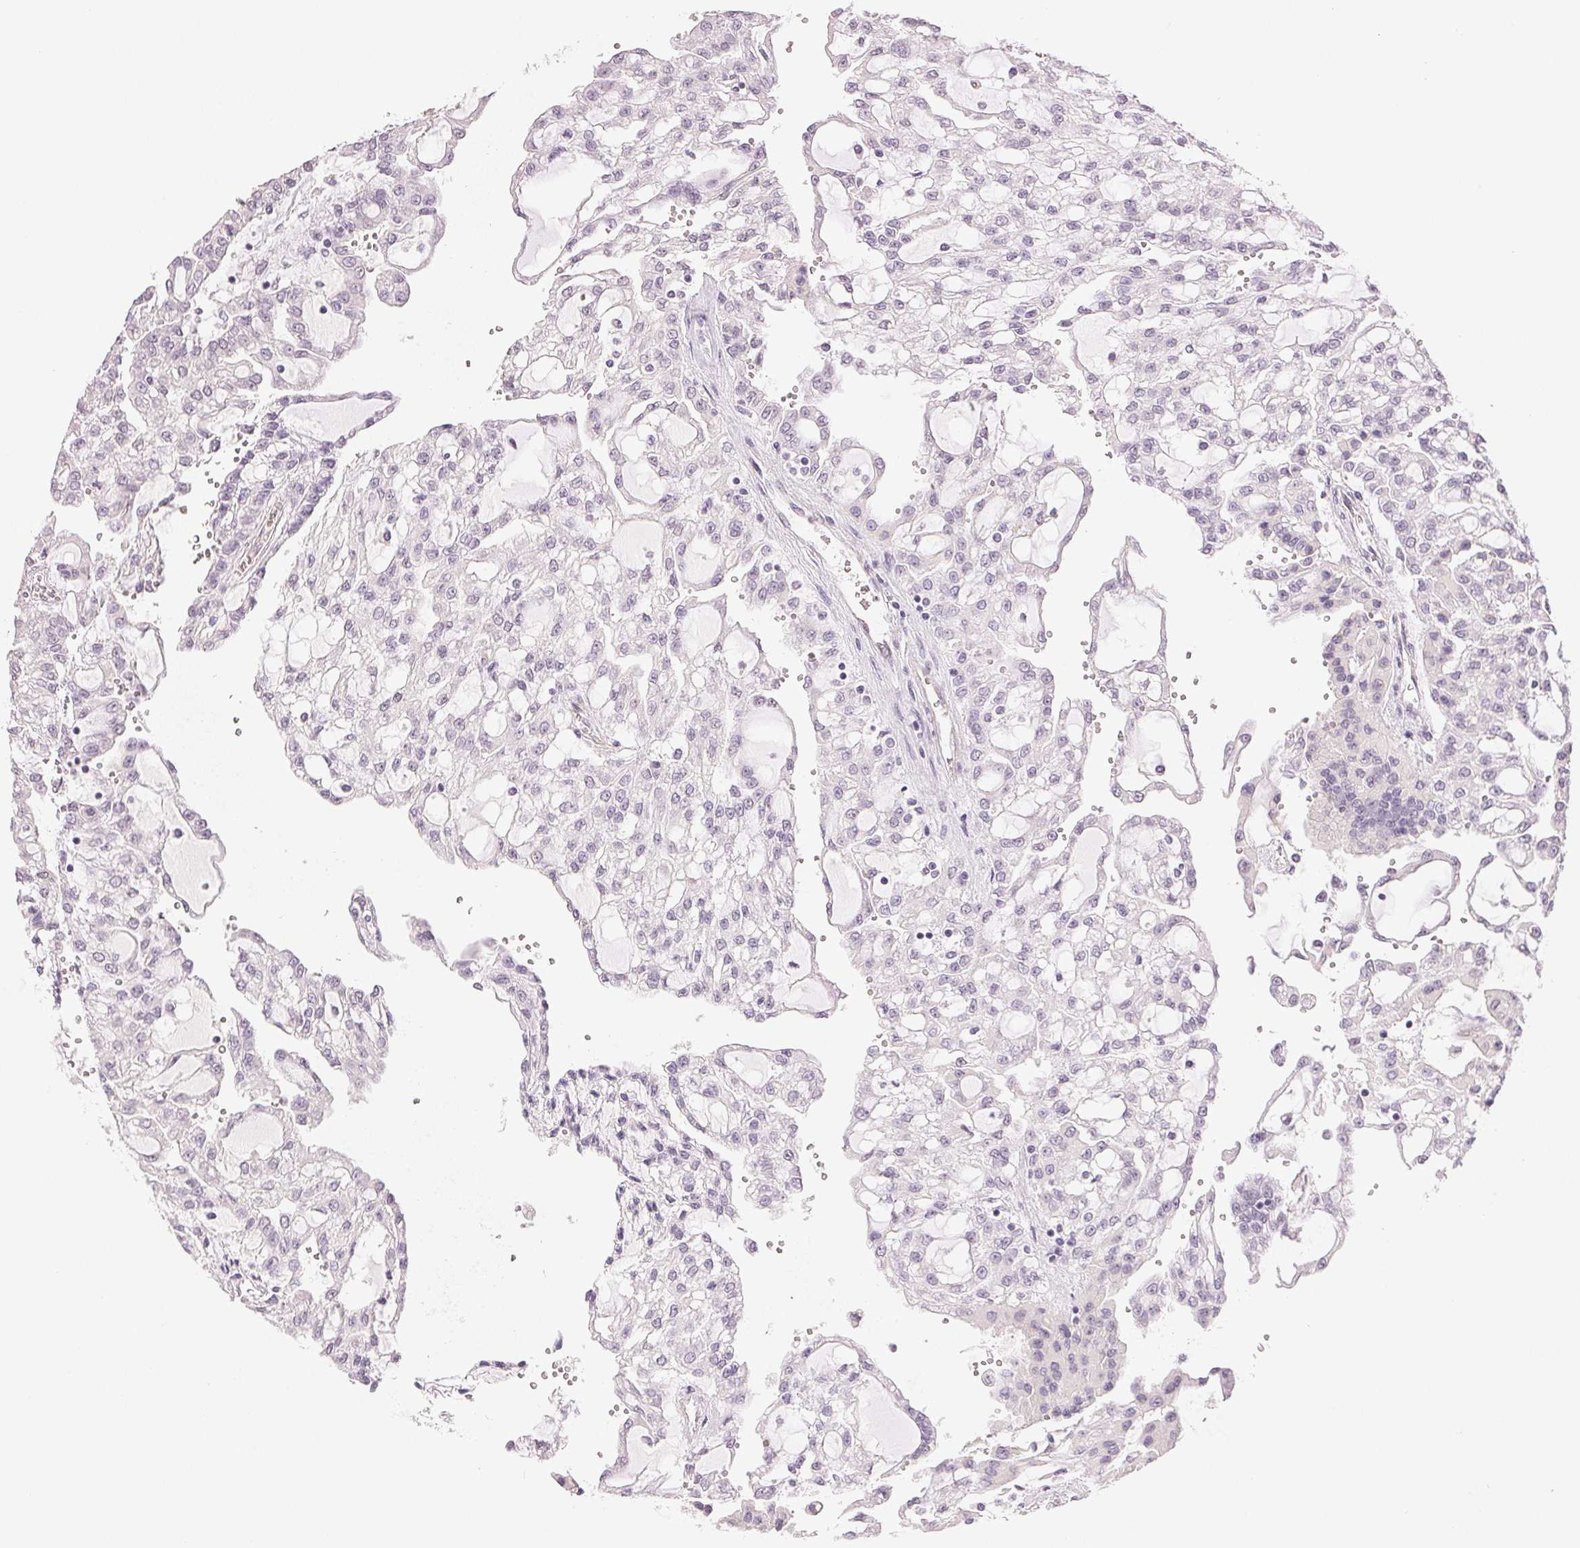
{"staining": {"intensity": "negative", "quantity": "none", "location": "none"}, "tissue": "renal cancer", "cell_type": "Tumor cells", "image_type": "cancer", "snomed": [{"axis": "morphology", "description": "Adenocarcinoma, NOS"}, {"axis": "topography", "description": "Kidney"}], "caption": "Tumor cells are negative for protein expression in human adenocarcinoma (renal). The staining is performed using DAB (3,3'-diaminobenzidine) brown chromogen with nuclei counter-stained in using hematoxylin.", "gene": "PLCB1", "patient": {"sex": "male", "age": 63}}